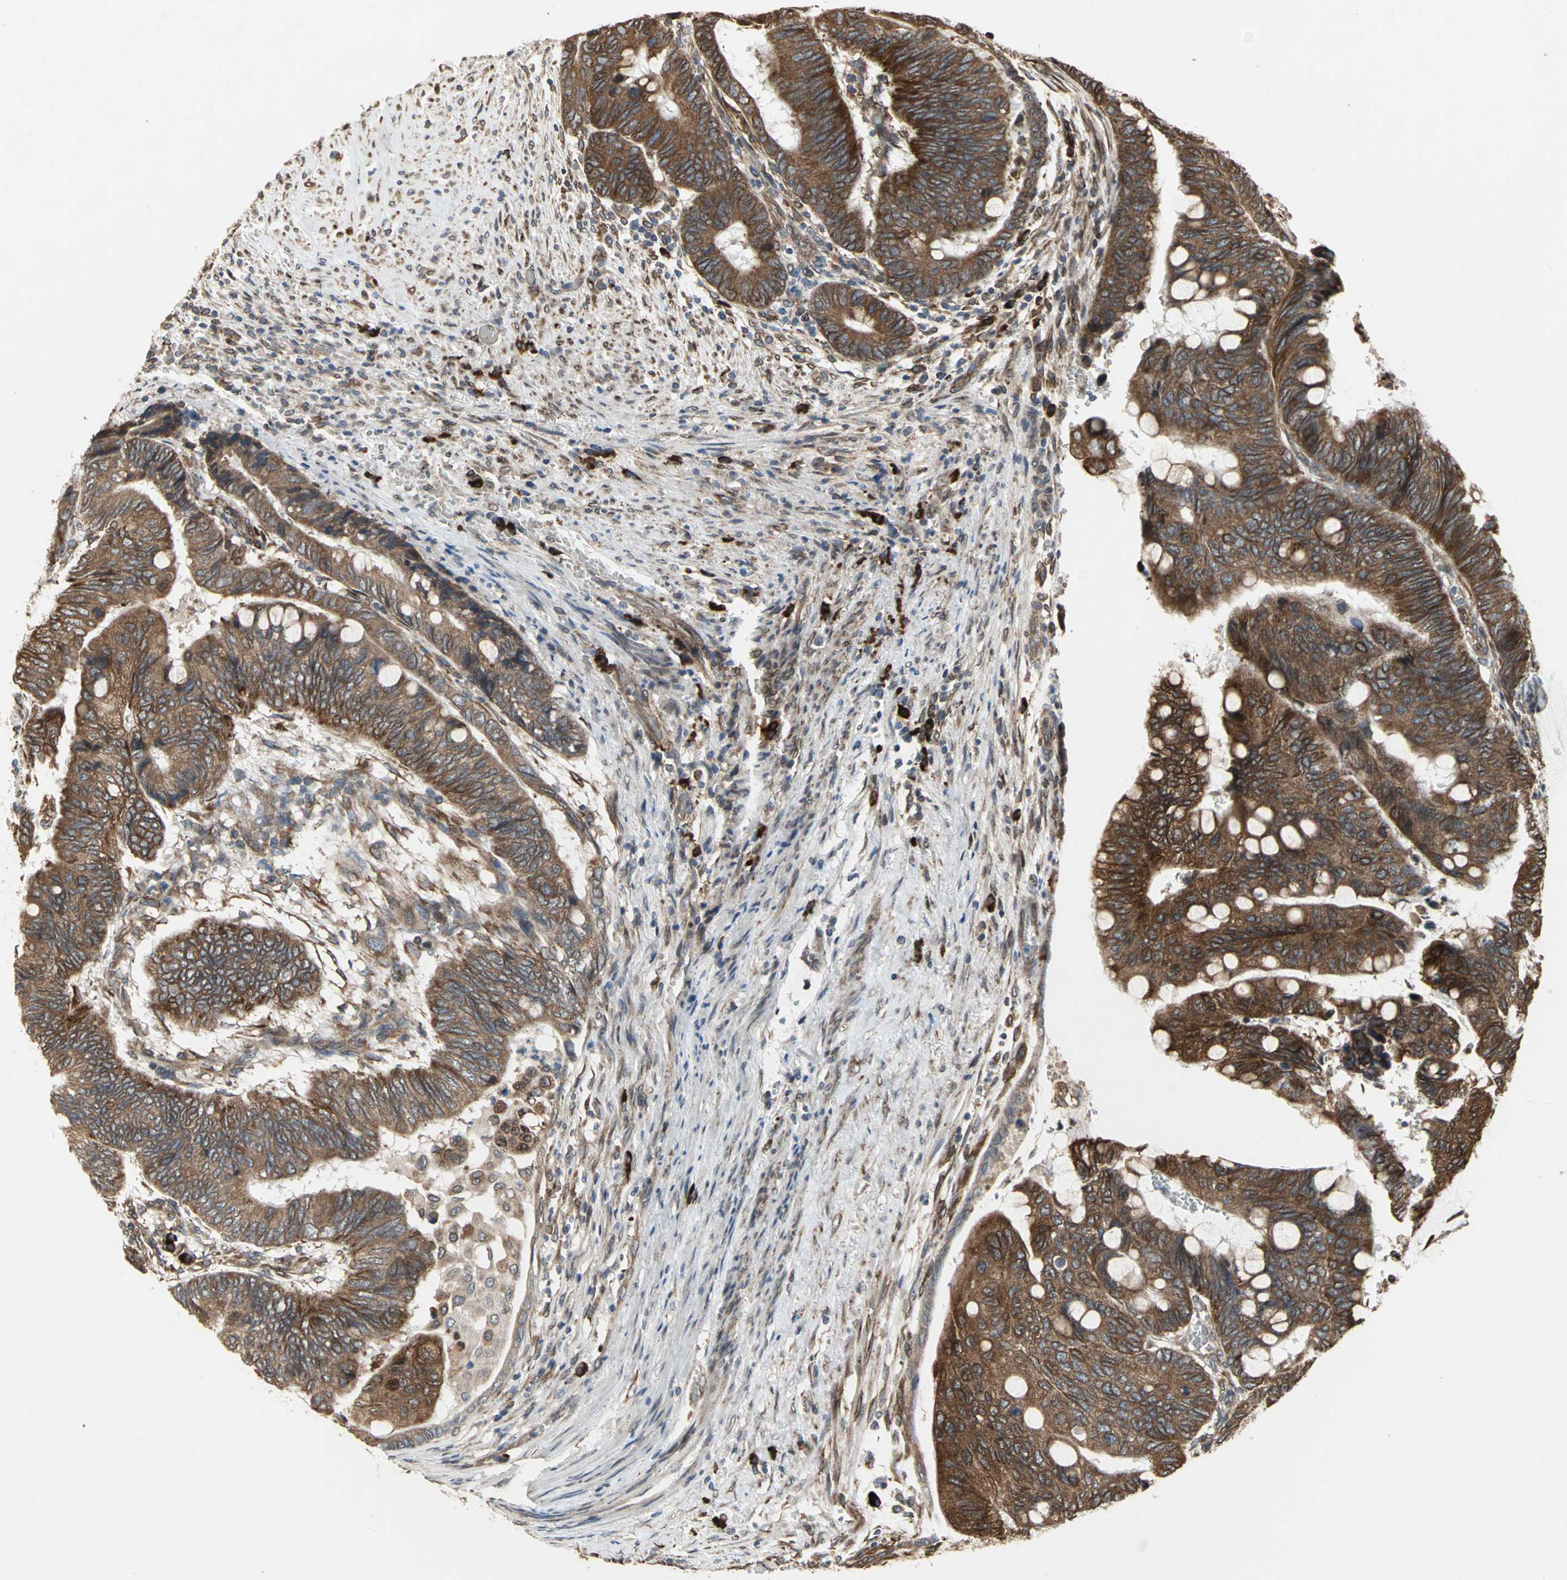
{"staining": {"intensity": "strong", "quantity": ">75%", "location": "cytoplasmic/membranous"}, "tissue": "colorectal cancer", "cell_type": "Tumor cells", "image_type": "cancer", "snomed": [{"axis": "morphology", "description": "Normal tissue, NOS"}, {"axis": "morphology", "description": "Adenocarcinoma, NOS"}, {"axis": "topography", "description": "Rectum"}, {"axis": "topography", "description": "Peripheral nerve tissue"}], "caption": "The micrograph shows a brown stain indicating the presence of a protein in the cytoplasmic/membranous of tumor cells in colorectal cancer.", "gene": "SYVN1", "patient": {"sex": "male", "age": 92}}